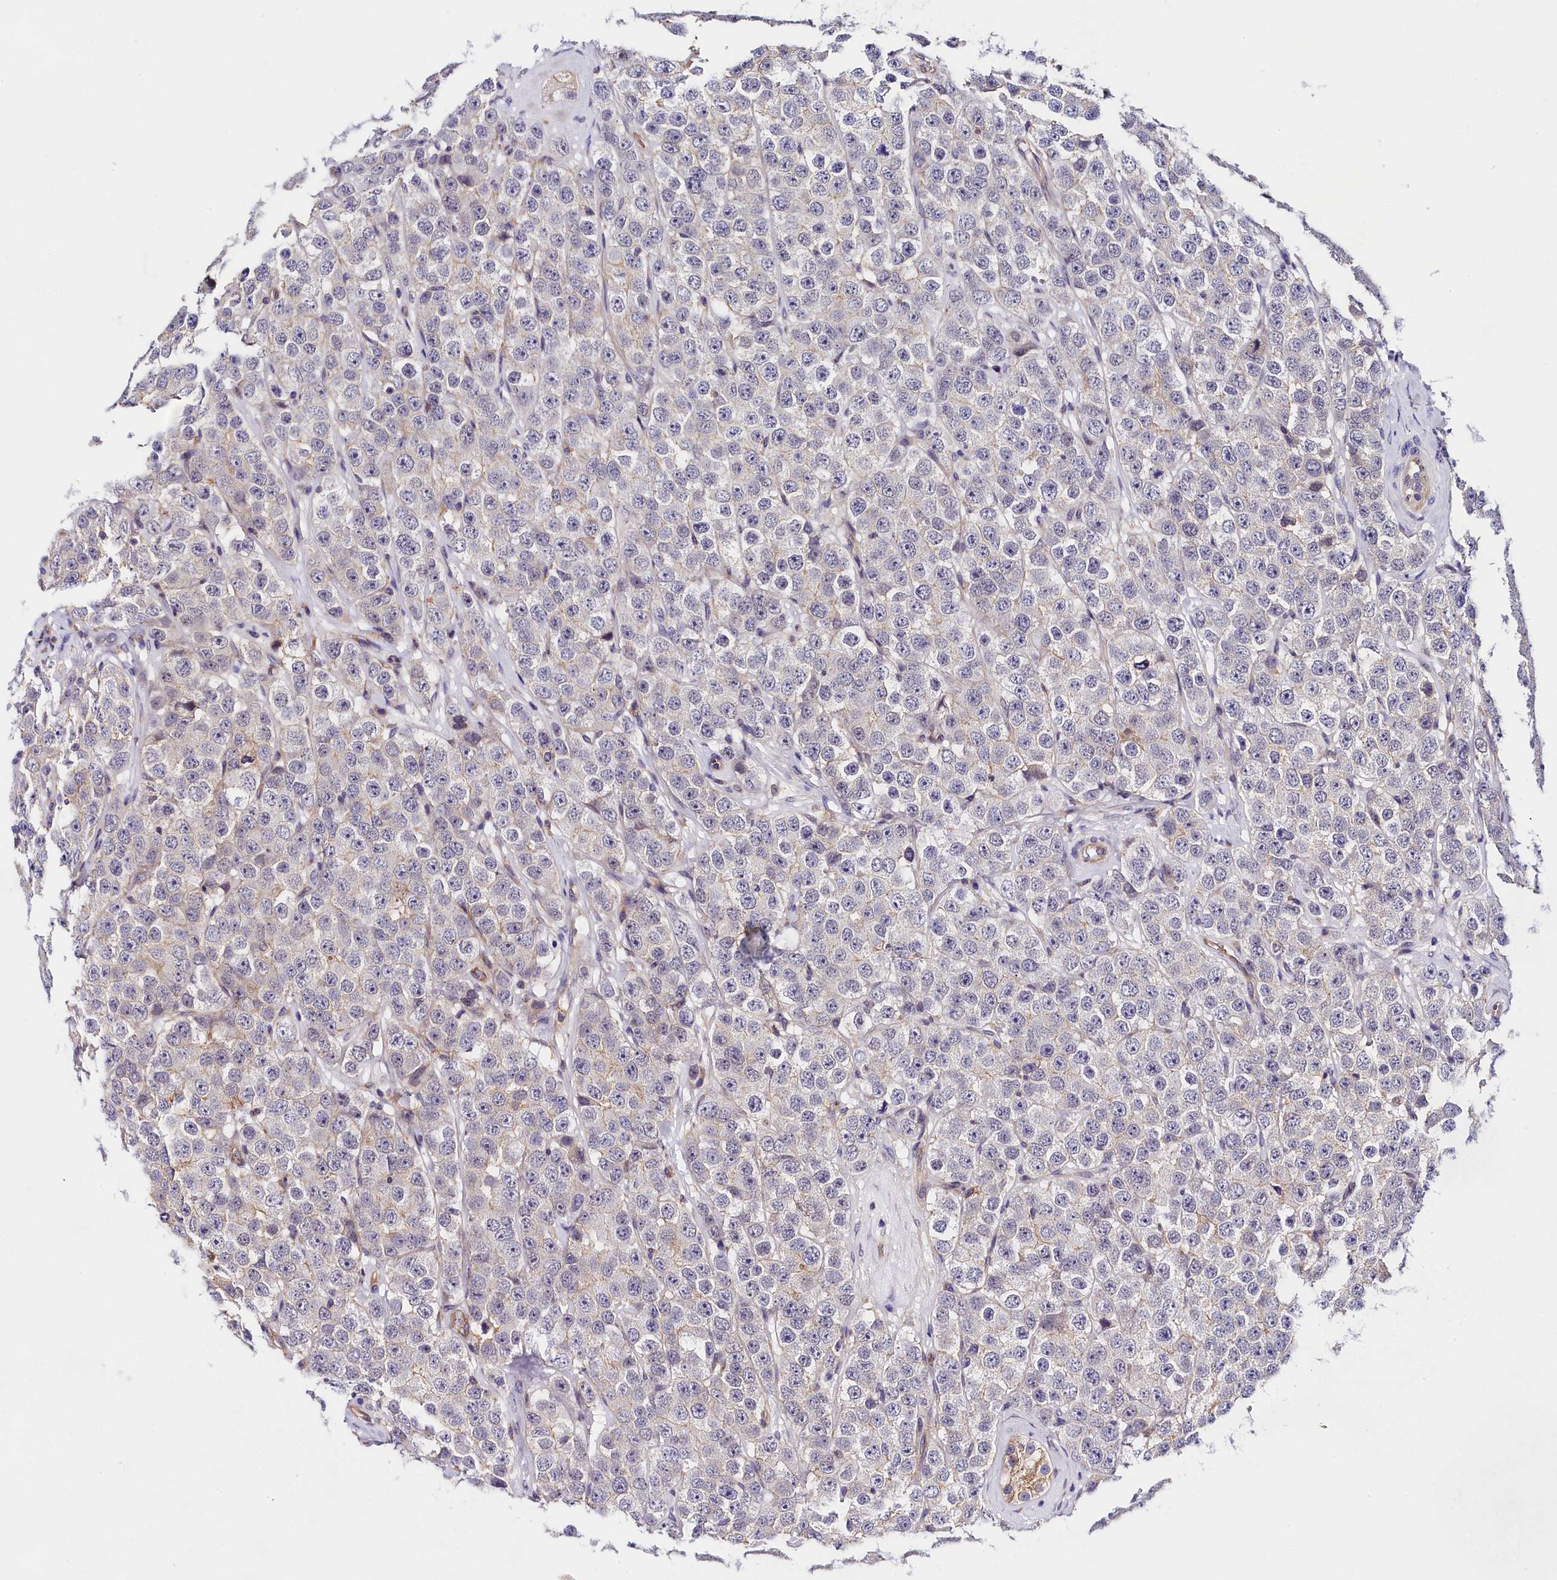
{"staining": {"intensity": "negative", "quantity": "none", "location": "none"}, "tissue": "testis cancer", "cell_type": "Tumor cells", "image_type": "cancer", "snomed": [{"axis": "morphology", "description": "Seminoma, NOS"}, {"axis": "topography", "description": "Testis"}], "caption": "Immunohistochemistry histopathology image of neoplastic tissue: testis cancer (seminoma) stained with DAB (3,3'-diaminobenzidine) shows no significant protein expression in tumor cells. The staining was performed using DAB to visualize the protein expression in brown, while the nuclei were stained in blue with hematoxylin (Magnification: 20x).", "gene": "OAS3", "patient": {"sex": "male", "age": 28}}